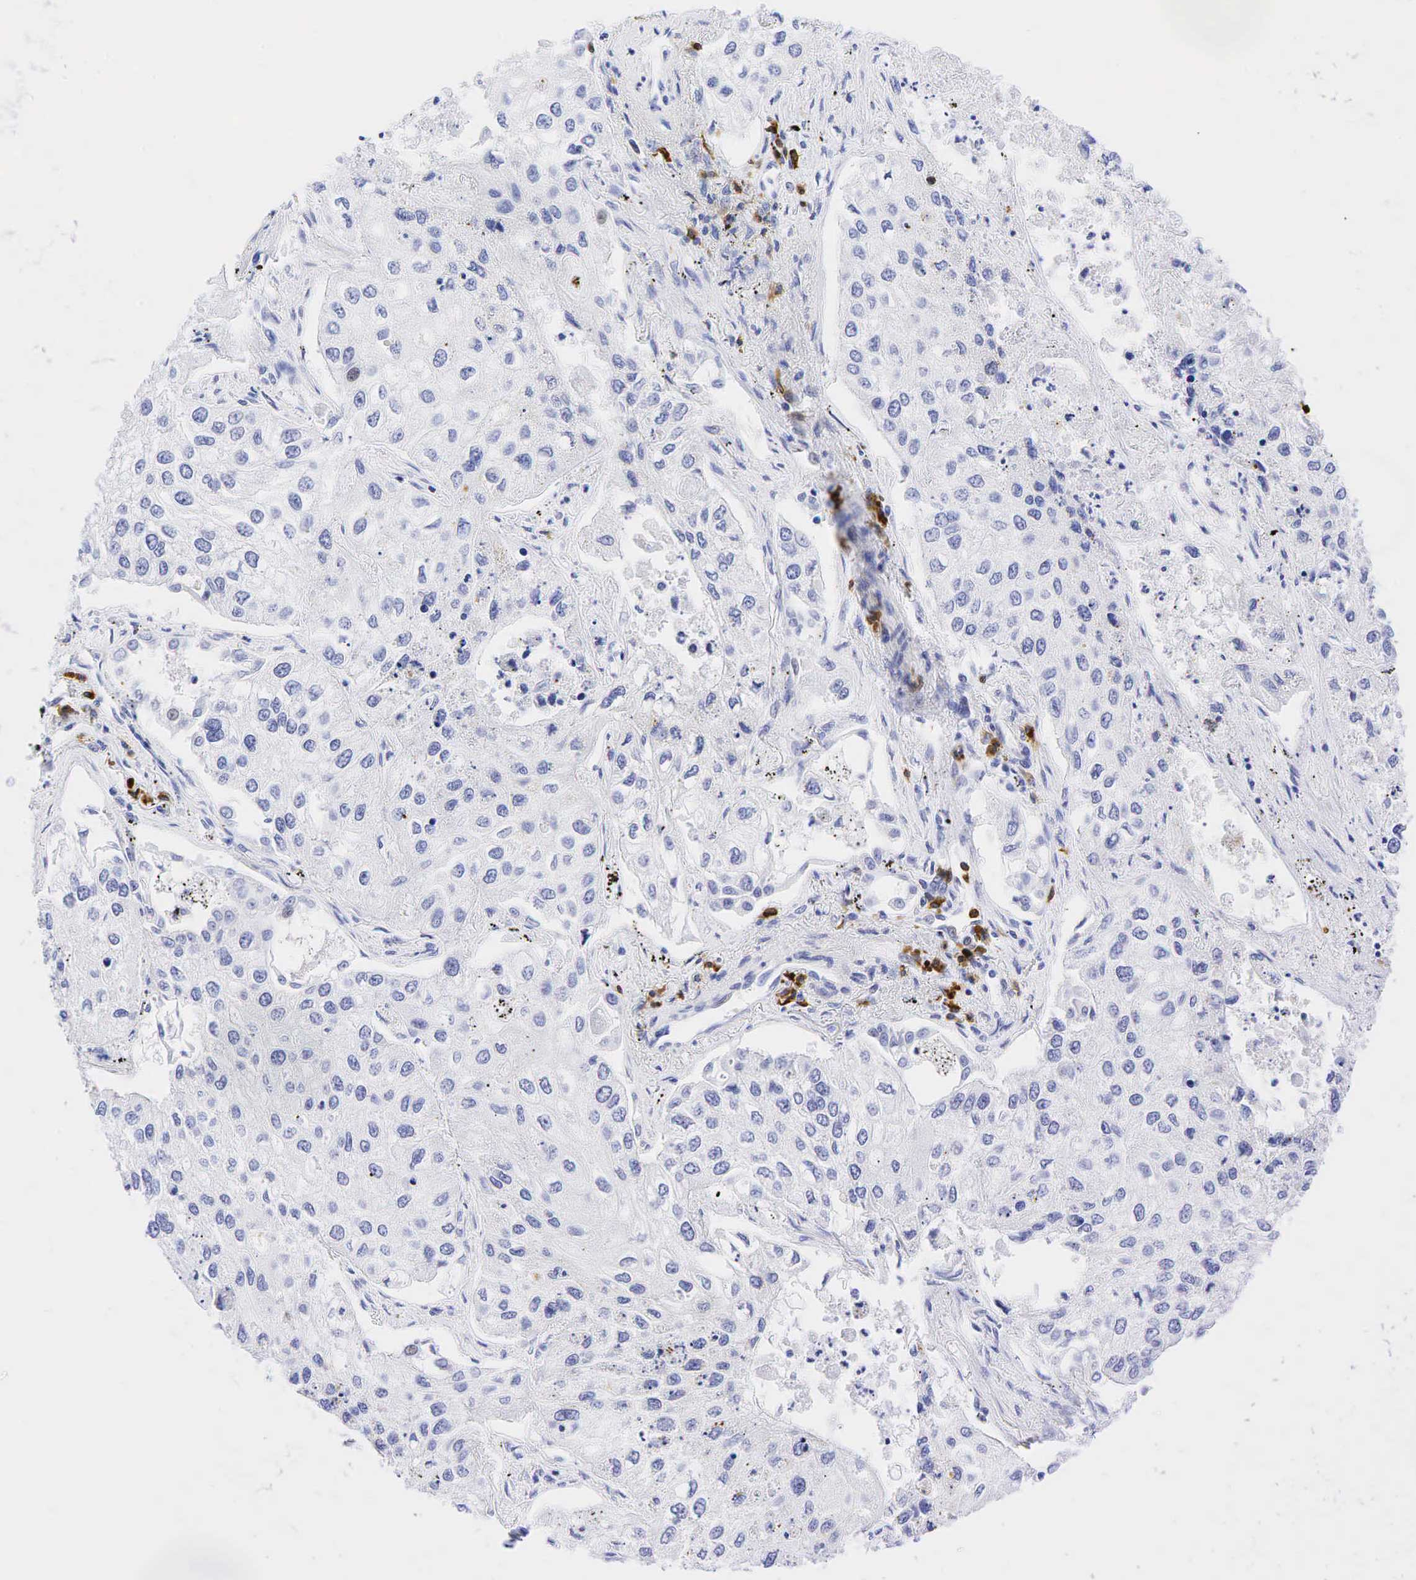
{"staining": {"intensity": "weak", "quantity": "<25%", "location": "nuclear"}, "tissue": "lung cancer", "cell_type": "Tumor cells", "image_type": "cancer", "snomed": [{"axis": "morphology", "description": "Squamous cell carcinoma, NOS"}, {"axis": "topography", "description": "Lung"}], "caption": "DAB (3,3'-diaminobenzidine) immunohistochemical staining of squamous cell carcinoma (lung) exhibits no significant expression in tumor cells. The staining was performed using DAB (3,3'-diaminobenzidine) to visualize the protein expression in brown, while the nuclei were stained in blue with hematoxylin (Magnification: 20x).", "gene": "CD79A", "patient": {"sex": "male", "age": 75}}